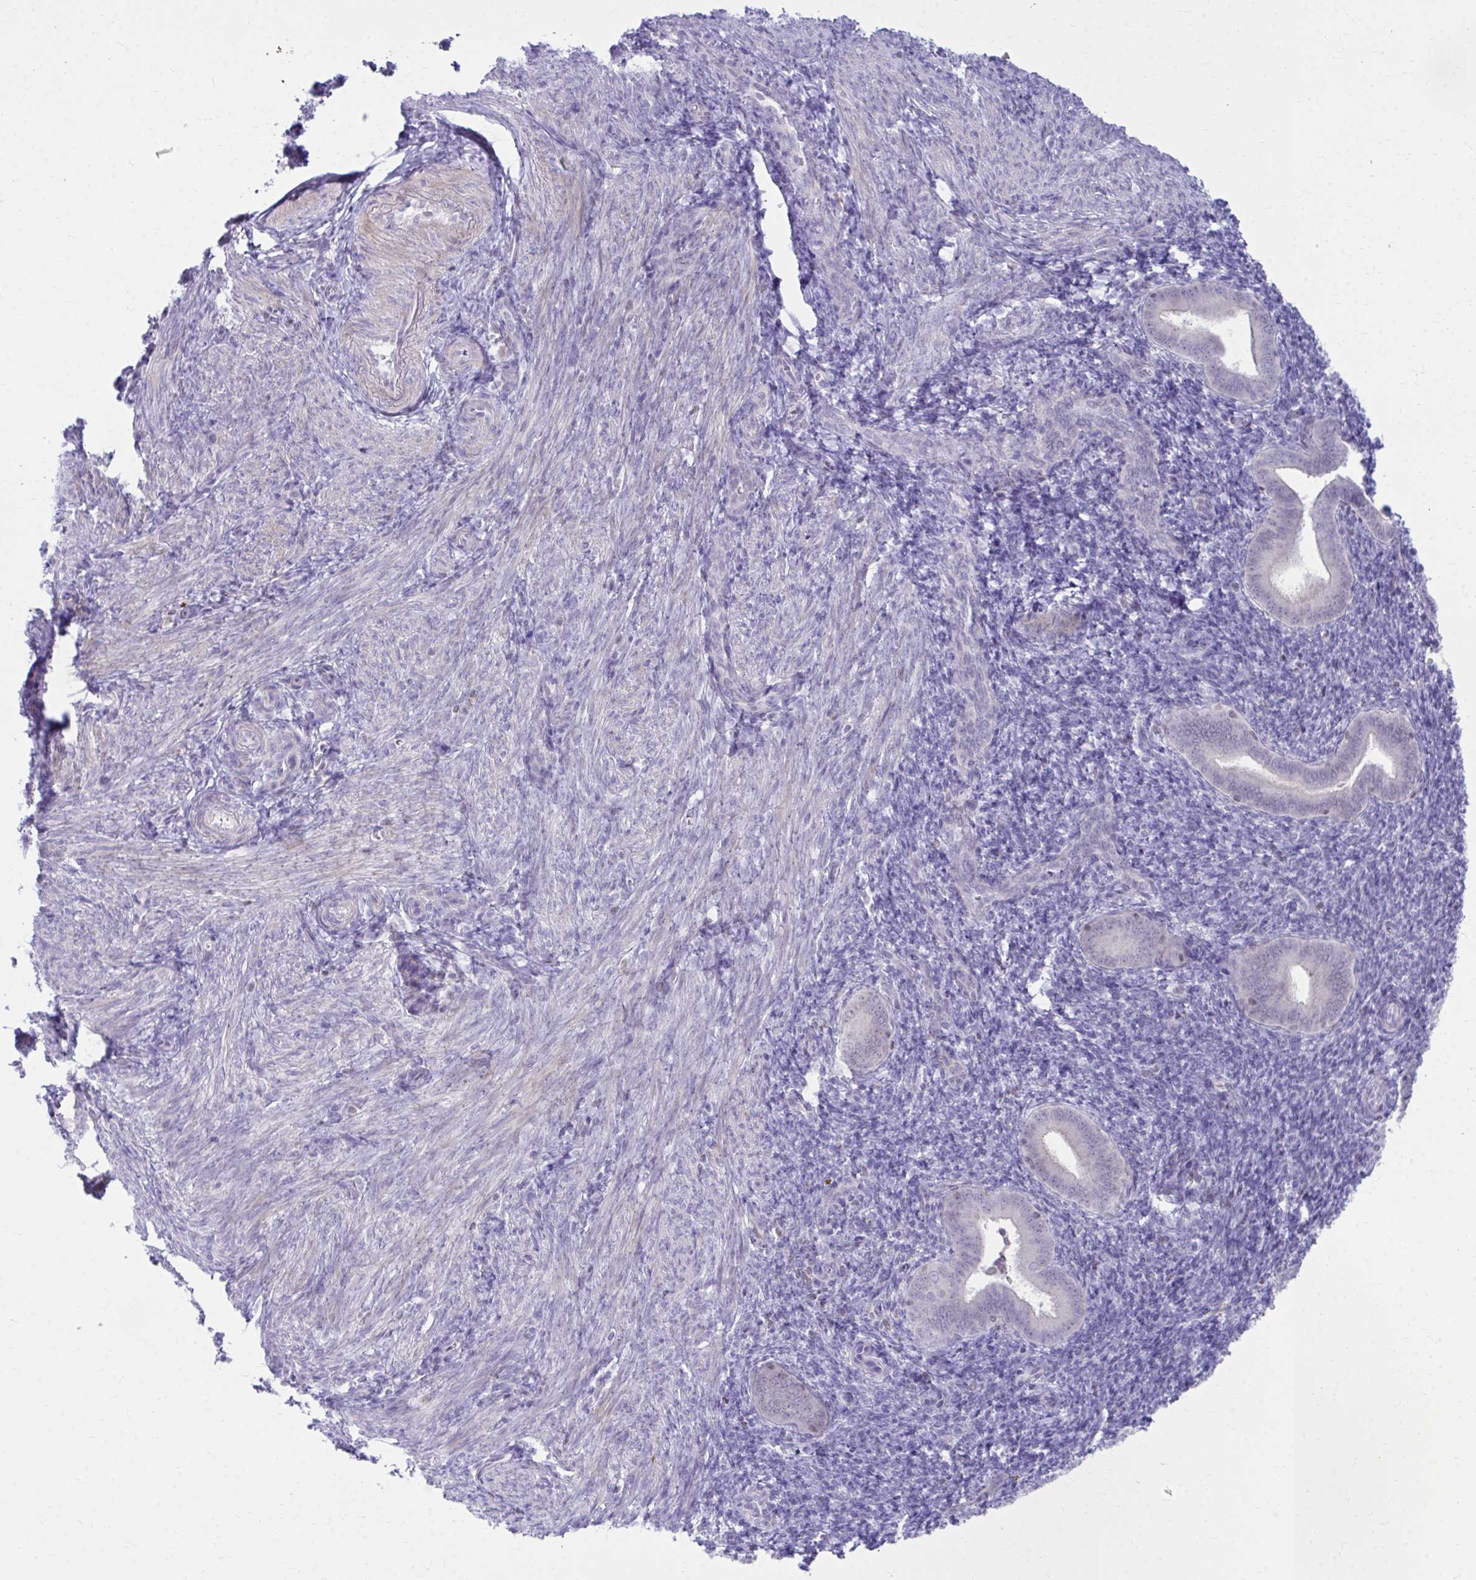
{"staining": {"intensity": "negative", "quantity": "none", "location": "none"}, "tissue": "endometrium", "cell_type": "Cells in endometrial stroma", "image_type": "normal", "snomed": [{"axis": "morphology", "description": "Normal tissue, NOS"}, {"axis": "topography", "description": "Endometrium"}], "caption": "An IHC histopathology image of unremarkable endometrium is shown. There is no staining in cells in endometrial stroma of endometrium. (Brightfield microscopy of DAB (3,3'-diaminobenzidine) immunohistochemistry (IHC) at high magnification).", "gene": "OR7A5", "patient": {"sex": "female", "age": 25}}